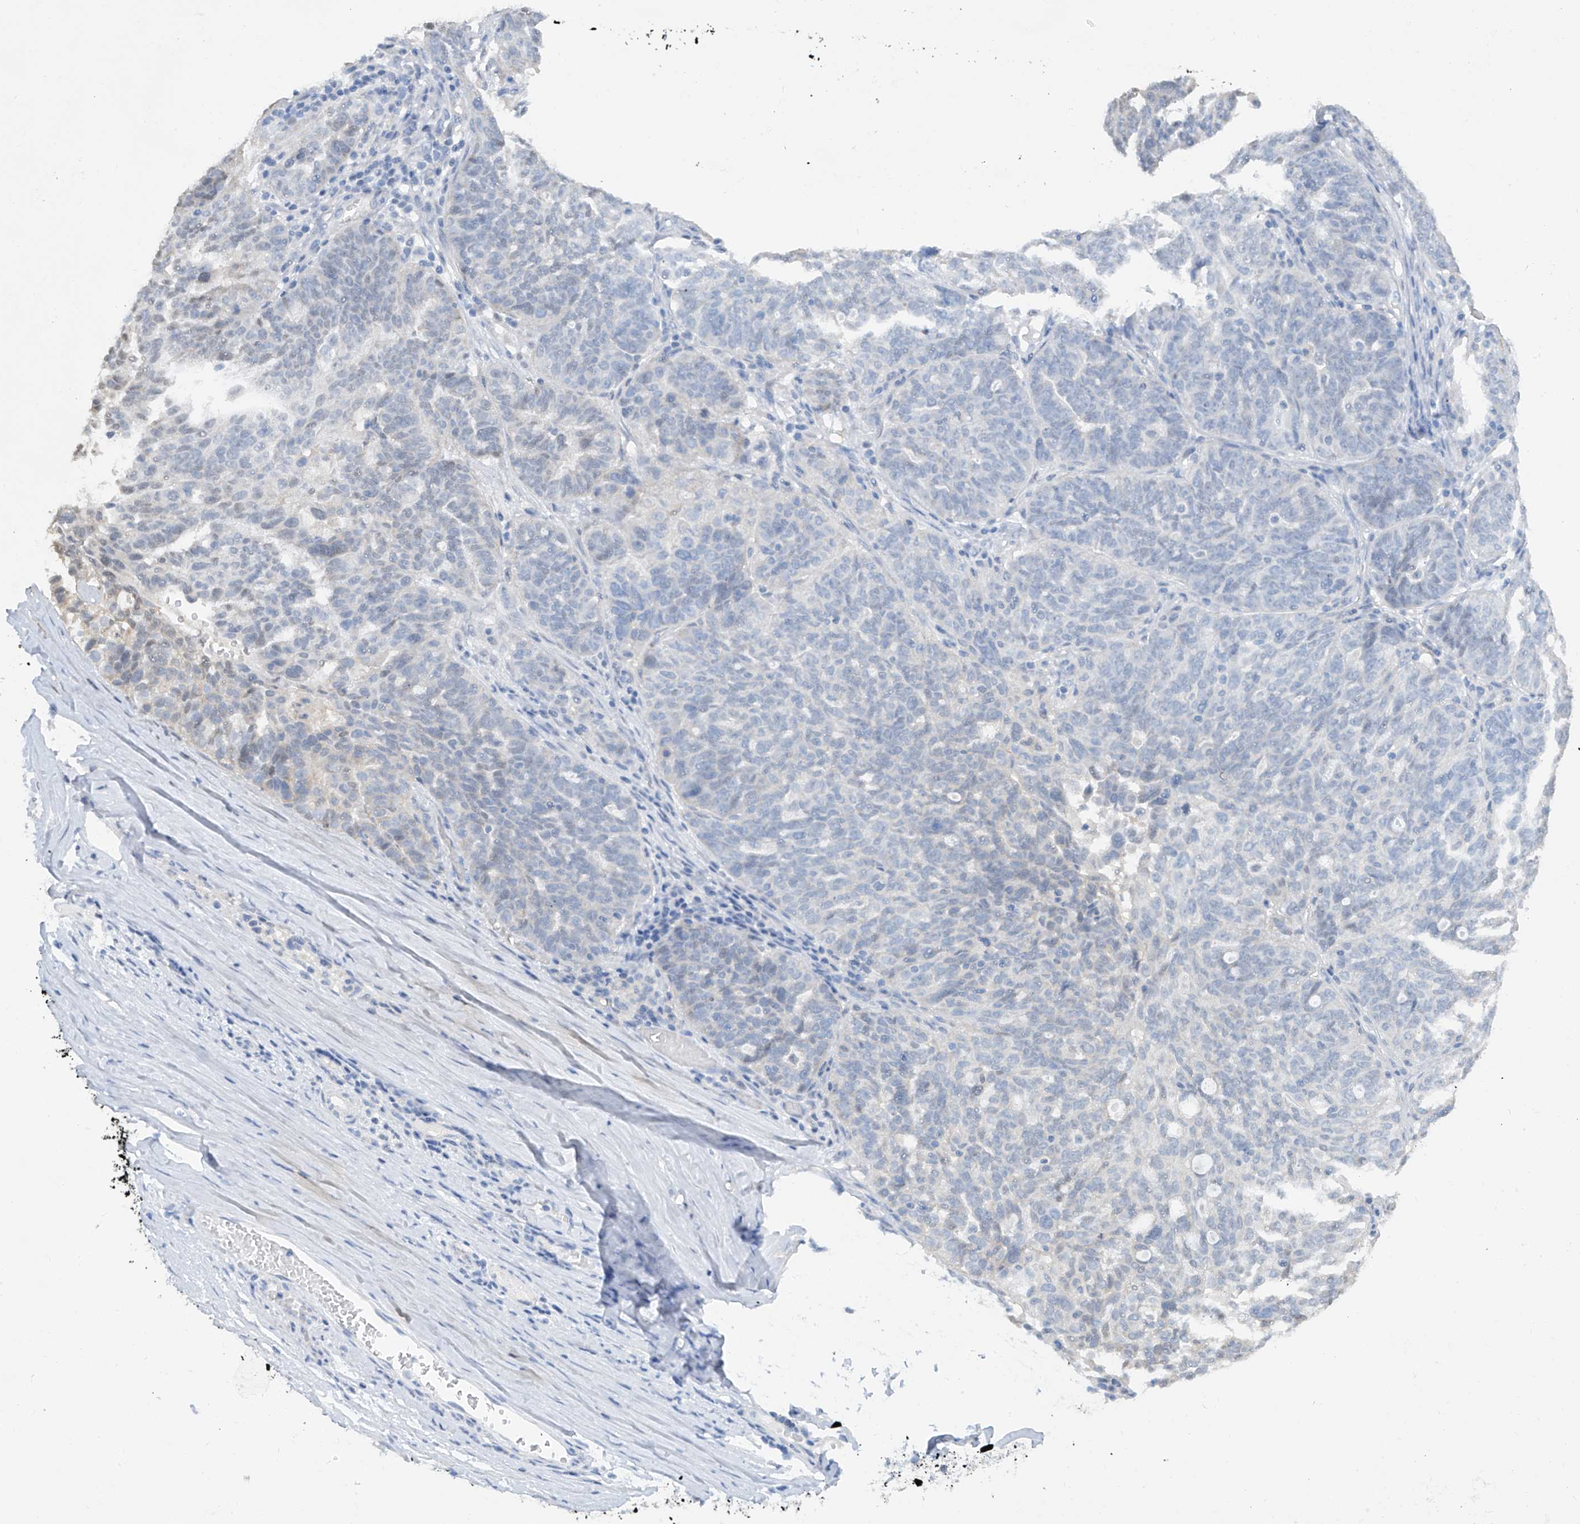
{"staining": {"intensity": "negative", "quantity": "none", "location": "none"}, "tissue": "ovarian cancer", "cell_type": "Tumor cells", "image_type": "cancer", "snomed": [{"axis": "morphology", "description": "Cystadenocarcinoma, serous, NOS"}, {"axis": "topography", "description": "Ovary"}], "caption": "Micrograph shows no significant protein positivity in tumor cells of ovarian cancer. (DAB IHC visualized using brightfield microscopy, high magnification).", "gene": "PMM1", "patient": {"sex": "female", "age": 59}}